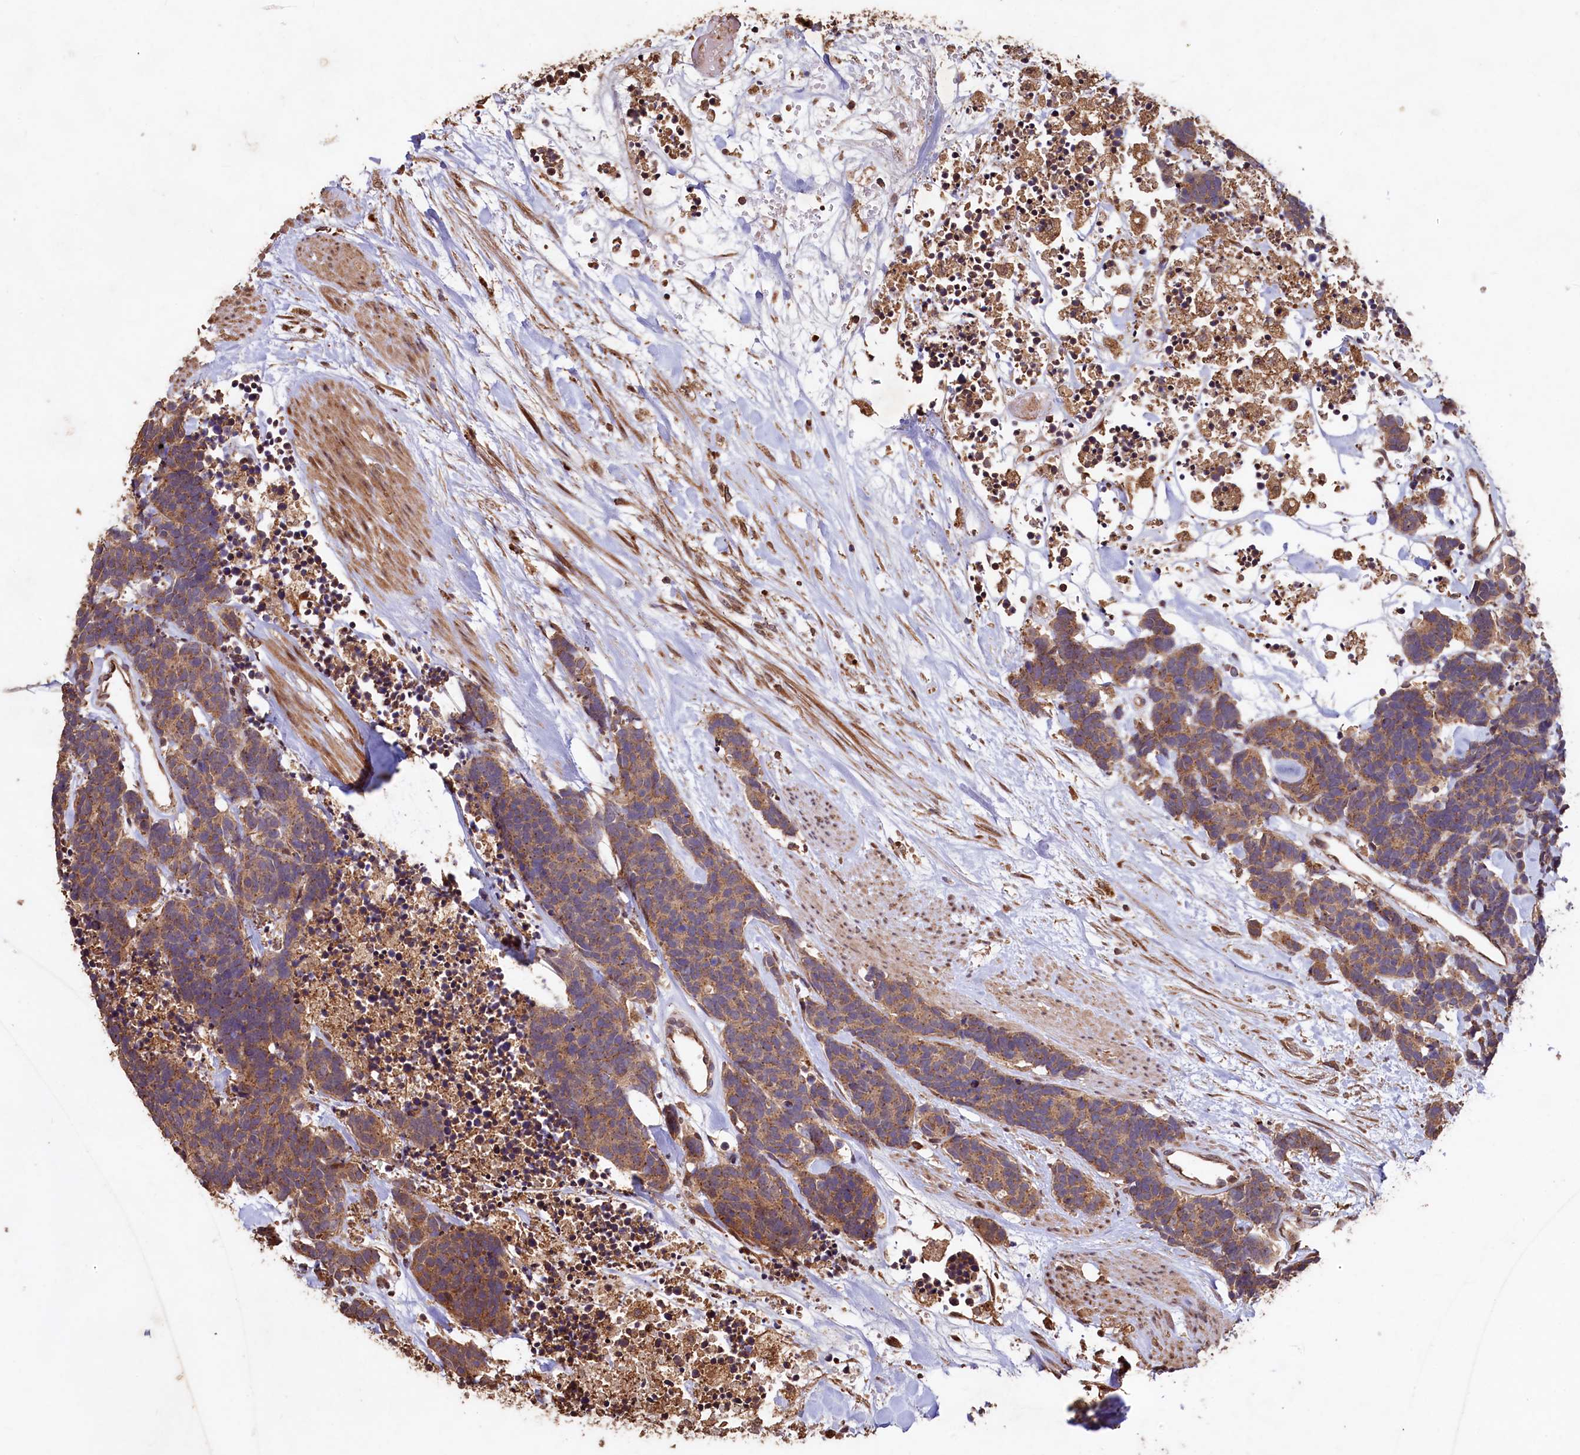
{"staining": {"intensity": "moderate", "quantity": ">75%", "location": "cytoplasmic/membranous"}, "tissue": "carcinoid", "cell_type": "Tumor cells", "image_type": "cancer", "snomed": [{"axis": "morphology", "description": "Carcinoma, NOS"}, {"axis": "morphology", "description": "Carcinoid, malignant, NOS"}, {"axis": "topography", "description": "Urinary bladder"}], "caption": "A brown stain labels moderate cytoplasmic/membranous positivity of a protein in malignant carcinoid tumor cells.", "gene": "TMEM98", "patient": {"sex": "male", "age": 57}}